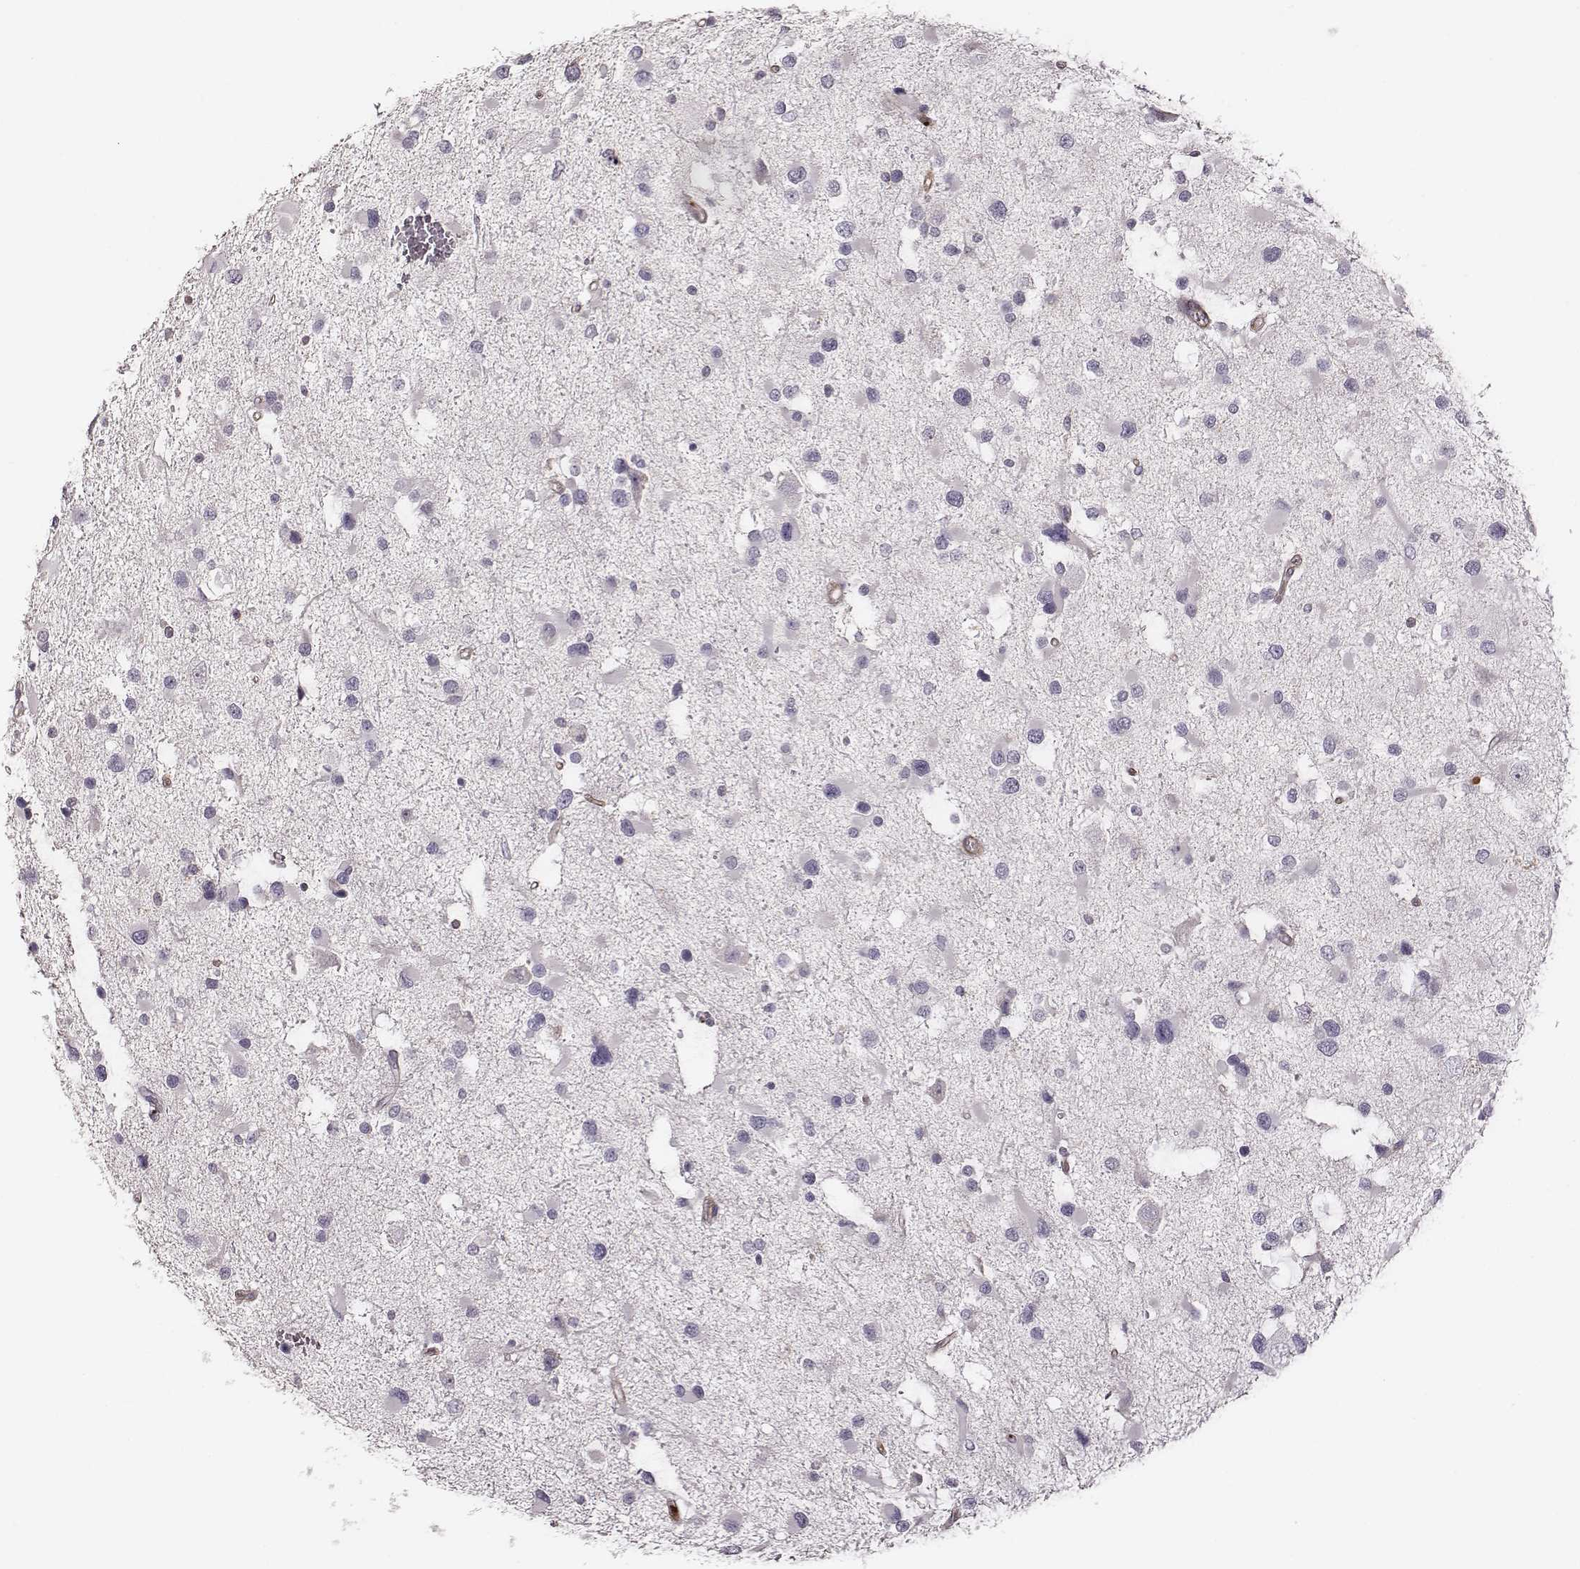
{"staining": {"intensity": "negative", "quantity": "none", "location": "none"}, "tissue": "glioma", "cell_type": "Tumor cells", "image_type": "cancer", "snomed": [{"axis": "morphology", "description": "Glioma, malignant, Low grade"}, {"axis": "topography", "description": "Brain"}], "caption": "Image shows no protein positivity in tumor cells of glioma tissue.", "gene": "ZYX", "patient": {"sex": "female", "age": 32}}